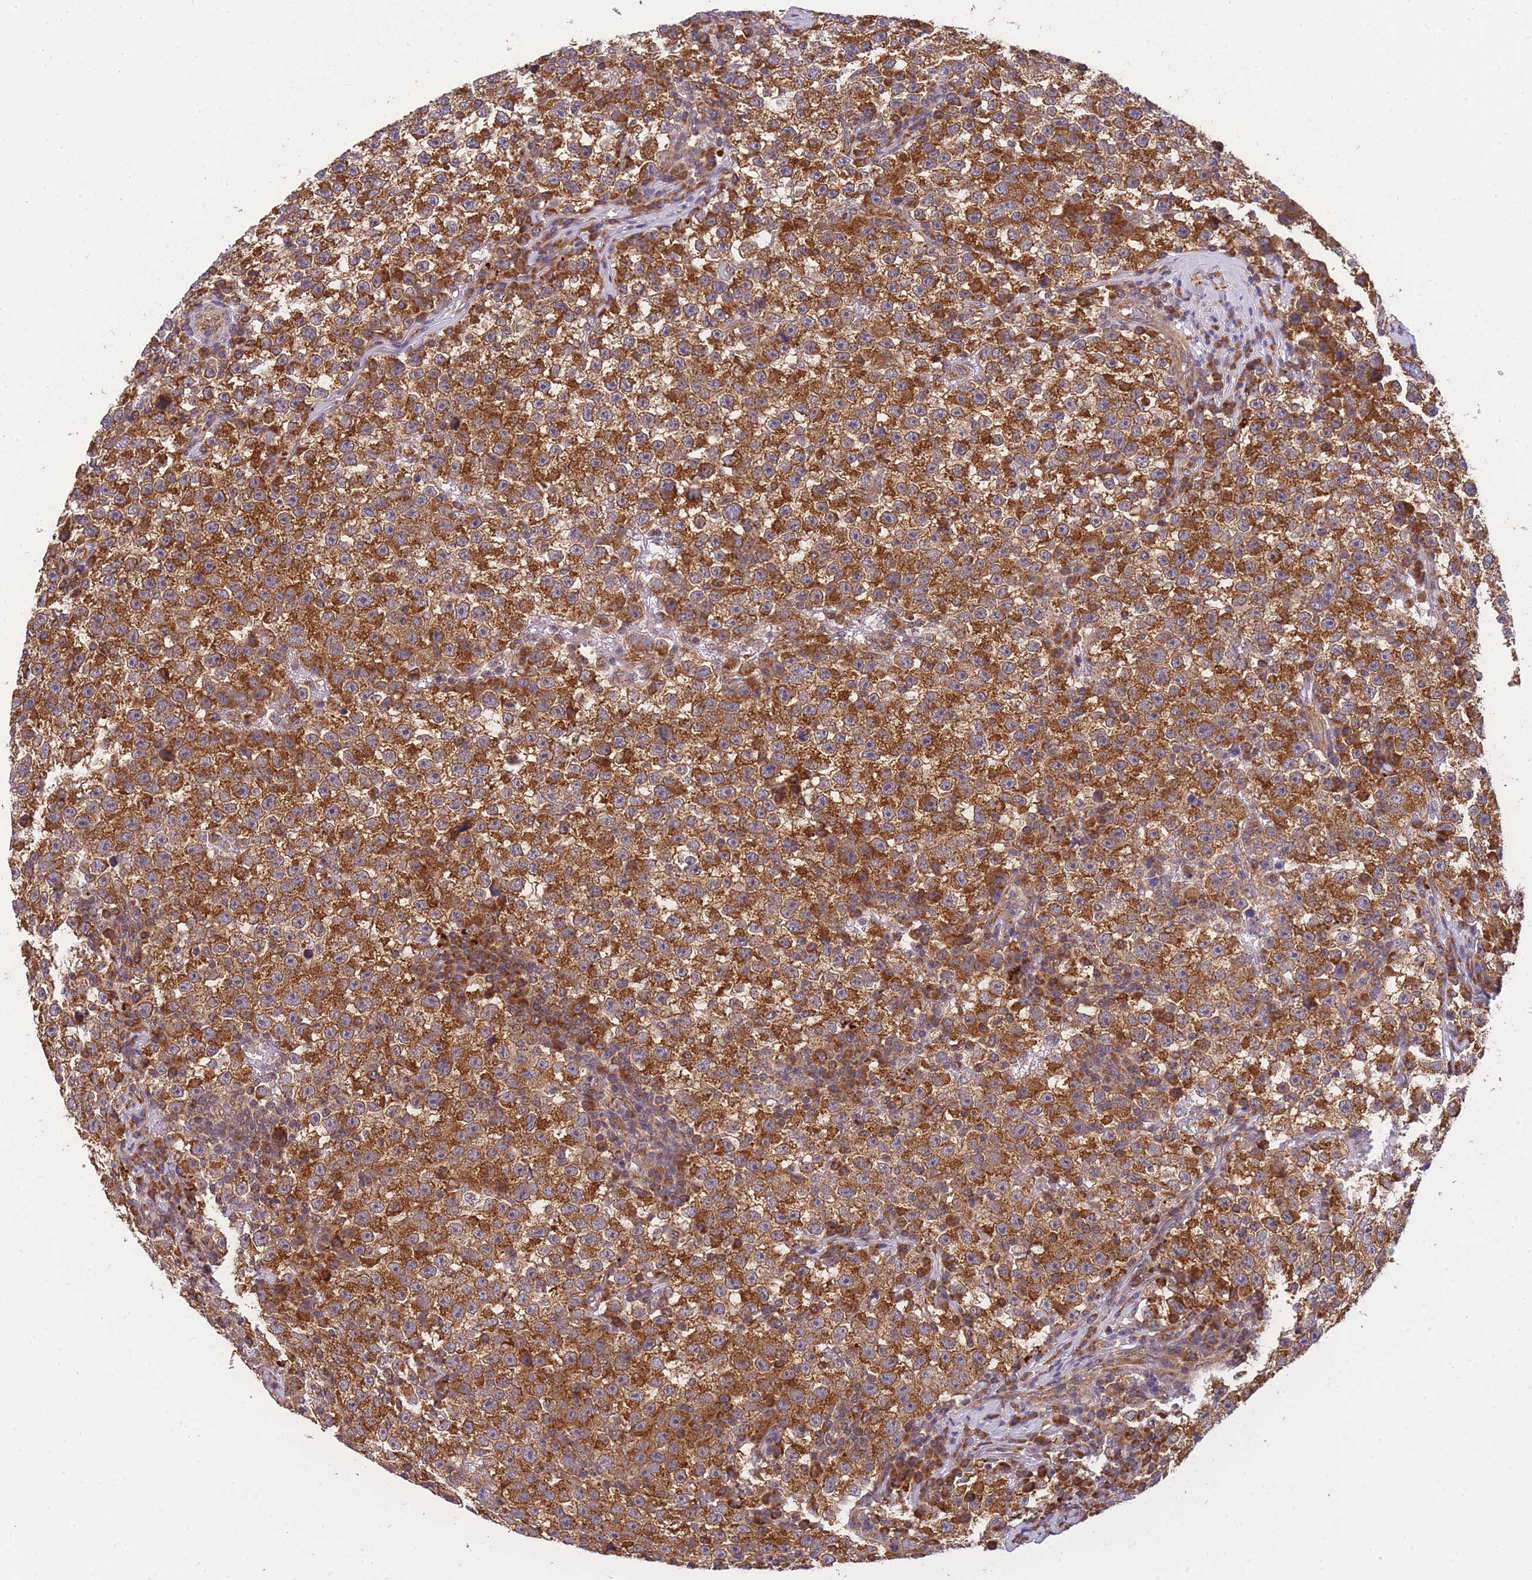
{"staining": {"intensity": "strong", "quantity": ">75%", "location": "cytoplasmic/membranous"}, "tissue": "testis cancer", "cell_type": "Tumor cells", "image_type": "cancer", "snomed": [{"axis": "morphology", "description": "Seminoma, NOS"}, {"axis": "topography", "description": "Testis"}], "caption": "A high-resolution image shows immunohistochemistry (IHC) staining of testis seminoma, which demonstrates strong cytoplasmic/membranous expression in approximately >75% of tumor cells. The staining was performed using DAB (3,3'-diaminobenzidine), with brown indicating positive protein expression. Nuclei are stained blue with hematoxylin.", "gene": "MRPL23", "patient": {"sex": "male", "age": 22}}